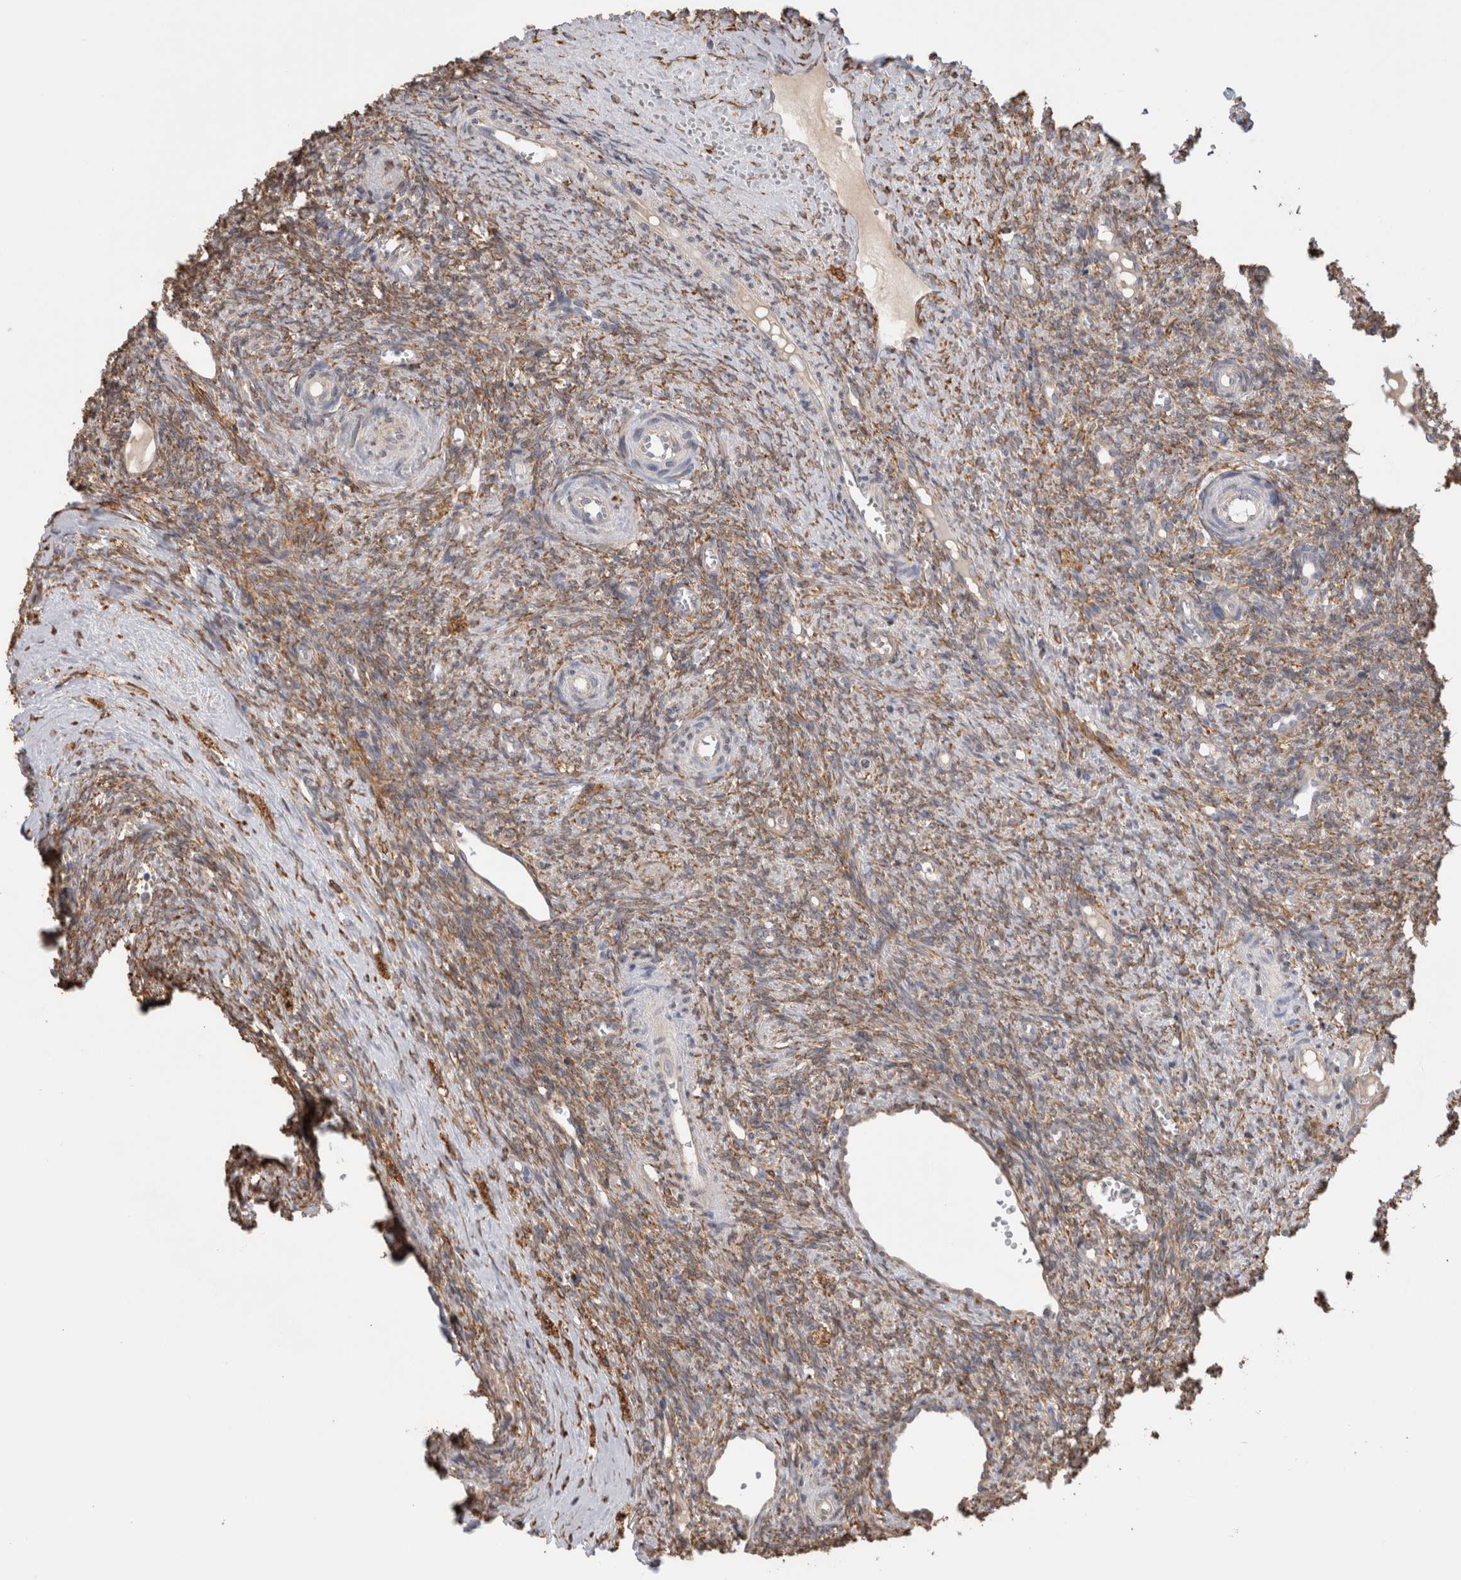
{"staining": {"intensity": "moderate", "quantity": ">75%", "location": "cytoplasmic/membranous"}, "tissue": "ovary", "cell_type": "Ovarian stroma cells", "image_type": "normal", "snomed": [{"axis": "morphology", "description": "Normal tissue, NOS"}, {"axis": "topography", "description": "Ovary"}], "caption": "Immunohistochemistry (IHC) staining of benign ovary, which displays medium levels of moderate cytoplasmic/membranous staining in approximately >75% of ovarian stroma cells indicating moderate cytoplasmic/membranous protein positivity. The staining was performed using DAB (3,3'-diaminobenzidine) (brown) for protein detection and nuclei were counterstained in hematoxylin (blue).", "gene": "LRPAP1", "patient": {"sex": "female", "age": 41}}